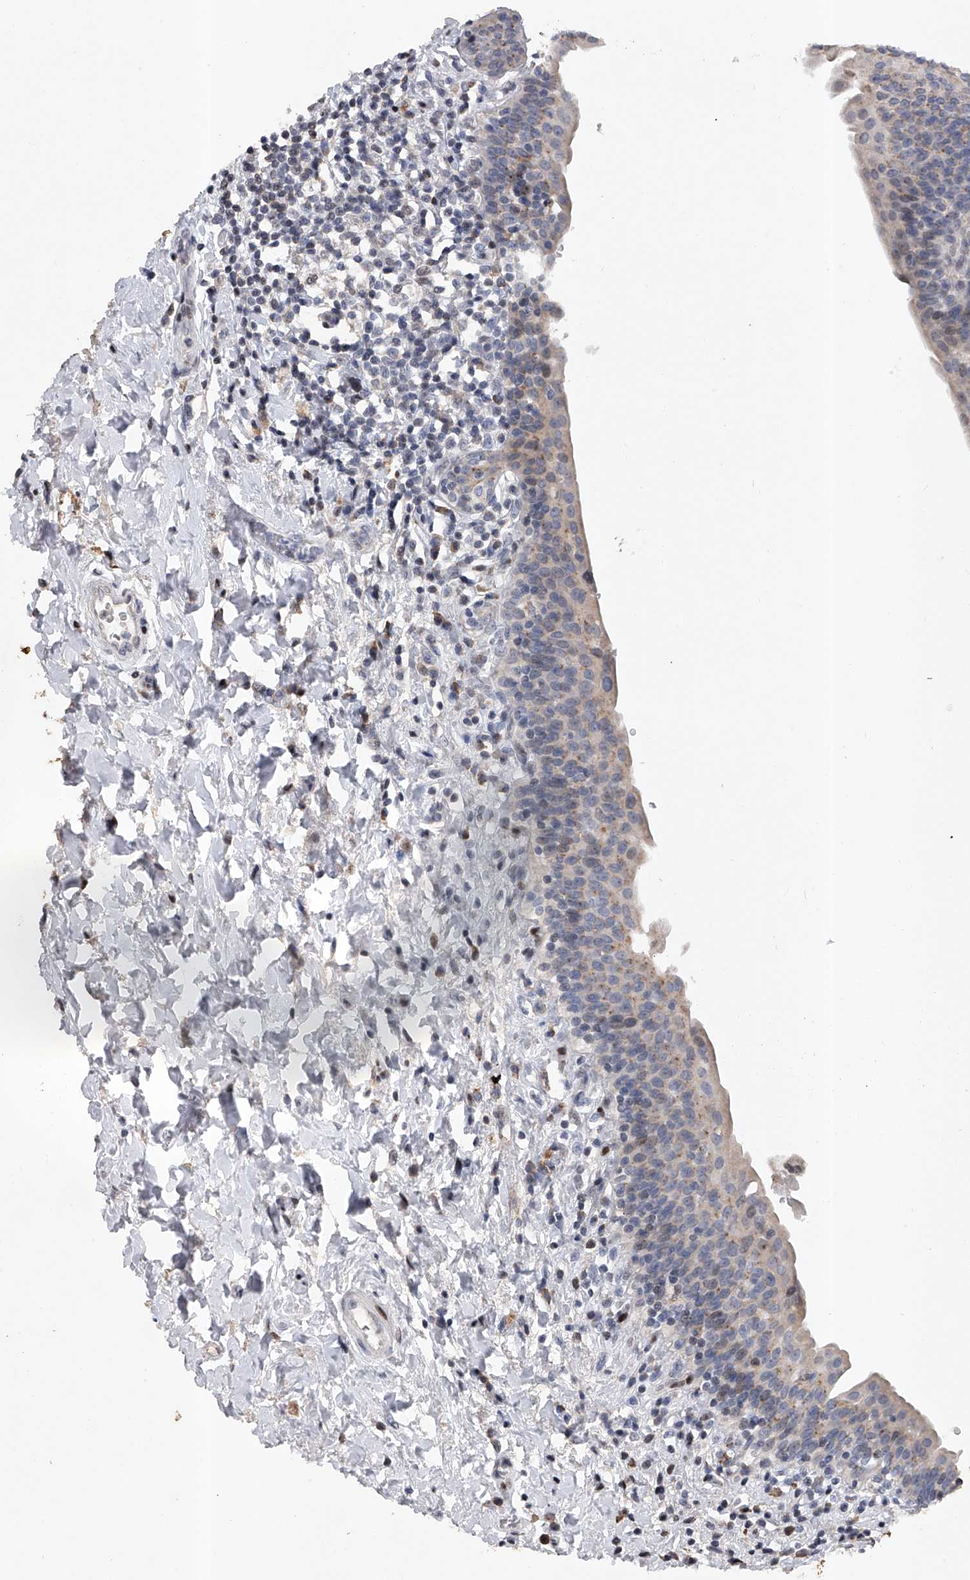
{"staining": {"intensity": "weak", "quantity": "25%-75%", "location": "nuclear"}, "tissue": "urinary bladder", "cell_type": "Urothelial cells", "image_type": "normal", "snomed": [{"axis": "morphology", "description": "Normal tissue, NOS"}, {"axis": "topography", "description": "Urinary bladder"}], "caption": "IHC (DAB (3,3'-diaminobenzidine)) staining of benign human urinary bladder exhibits weak nuclear protein expression in about 25%-75% of urothelial cells.", "gene": "RWDD2A", "patient": {"sex": "male", "age": 83}}